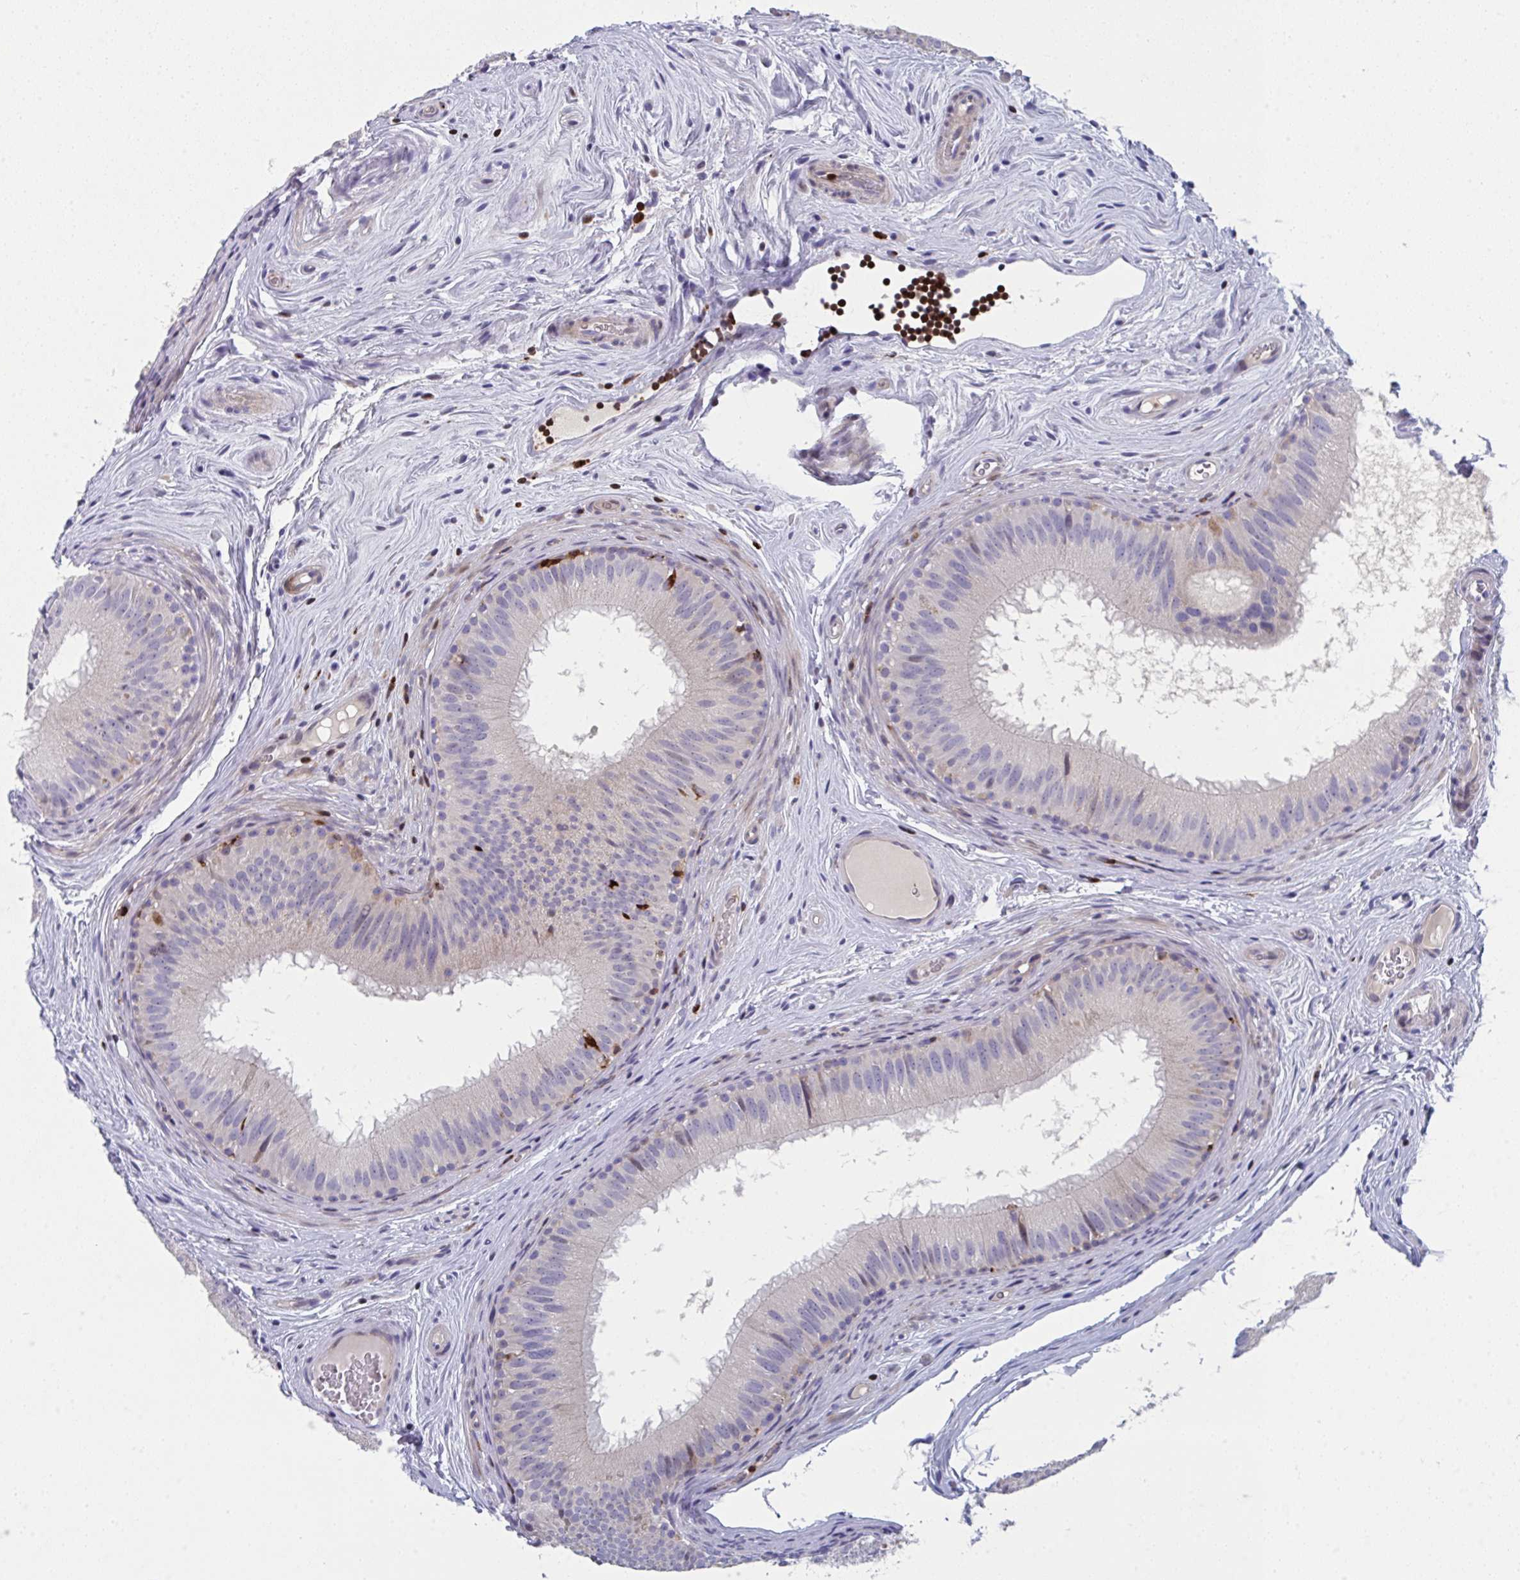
{"staining": {"intensity": "negative", "quantity": "none", "location": "none"}, "tissue": "epididymis", "cell_type": "Glandular cells", "image_type": "normal", "snomed": [{"axis": "morphology", "description": "Normal tissue, NOS"}, {"axis": "topography", "description": "Epididymis"}], "caption": "Image shows no significant protein positivity in glandular cells of unremarkable epididymis.", "gene": "AOC2", "patient": {"sex": "male", "age": 44}}